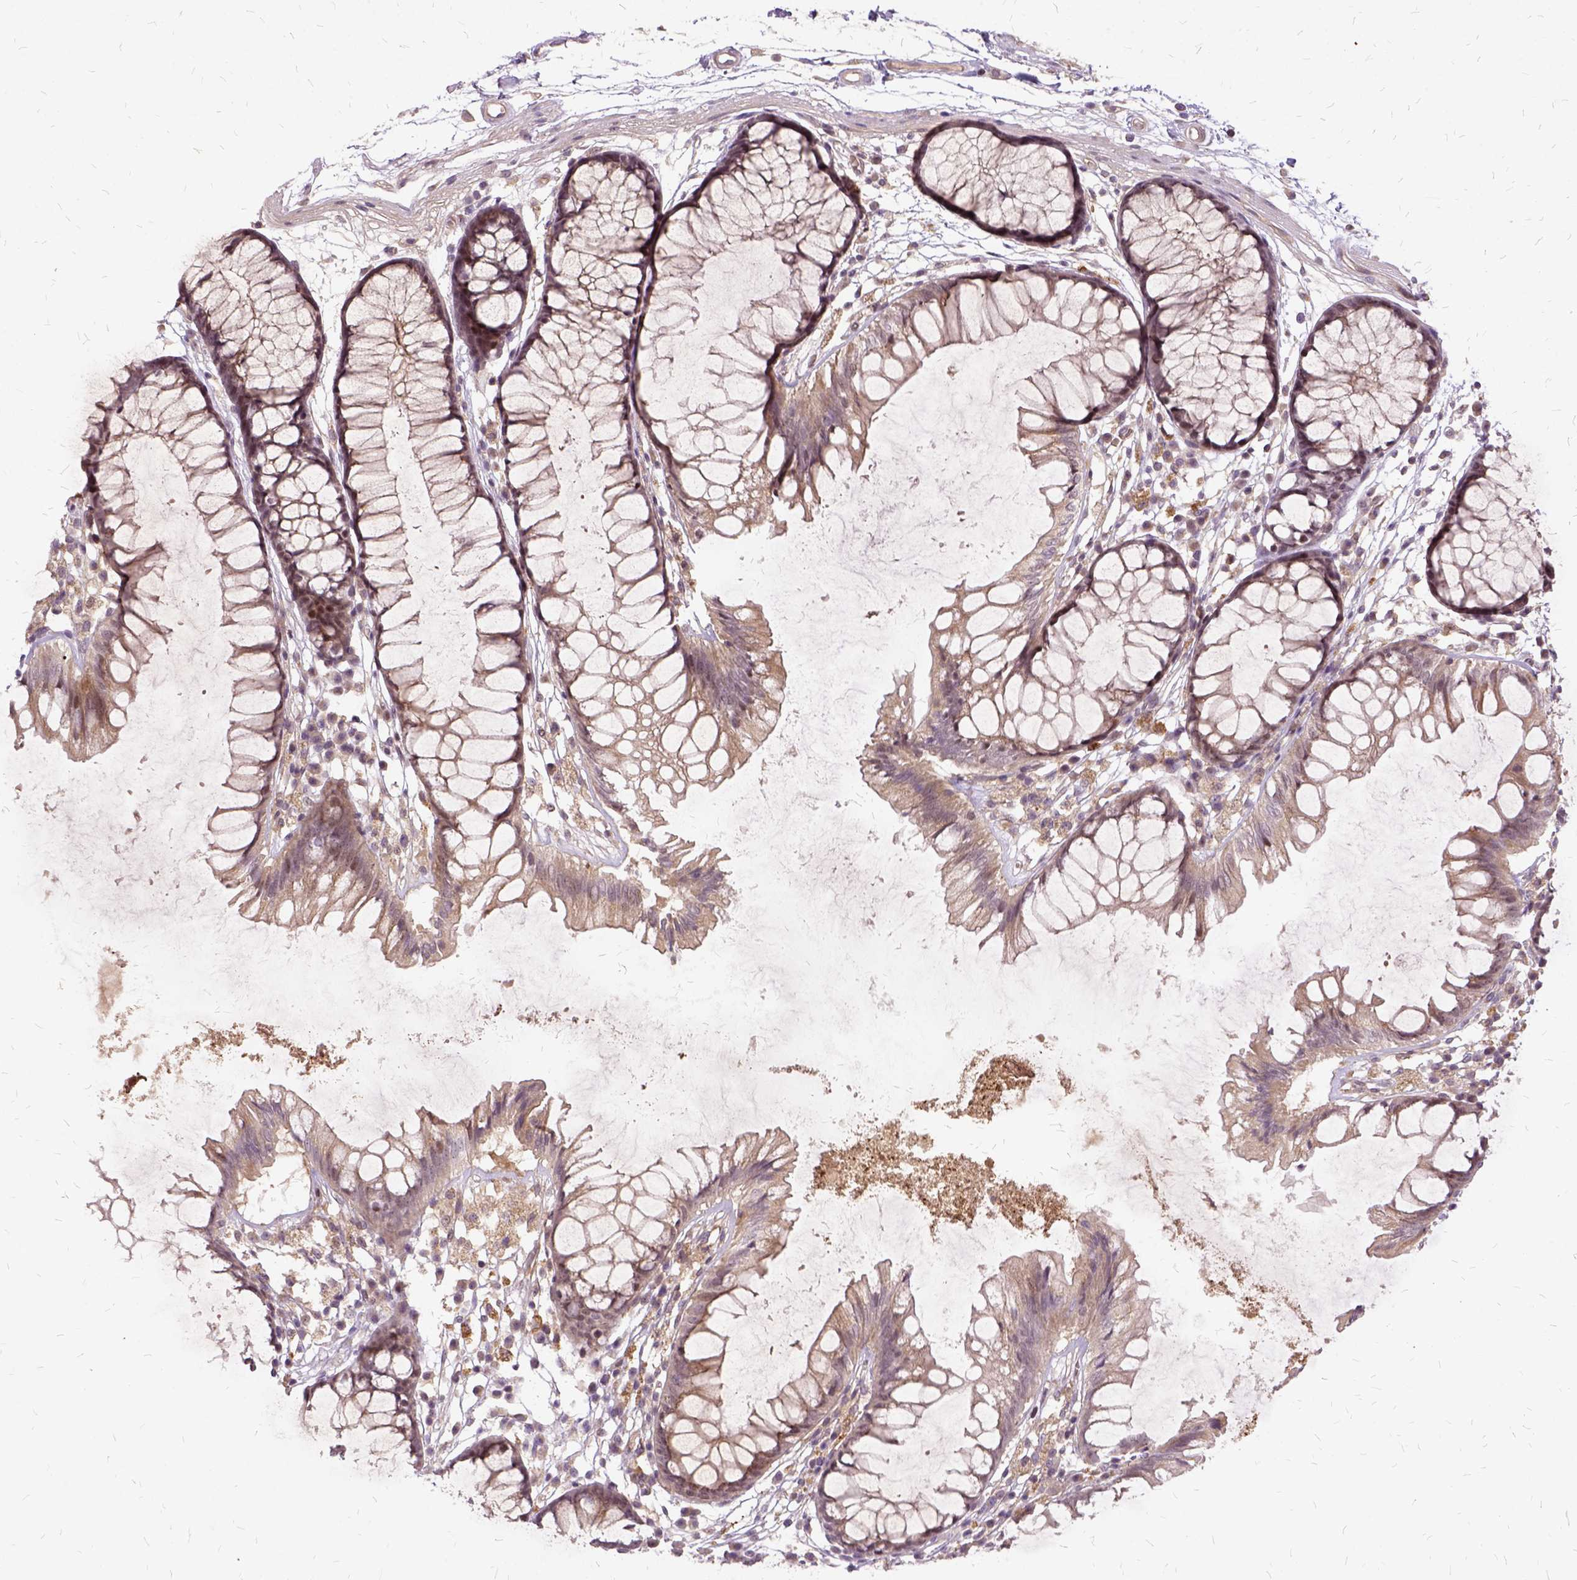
{"staining": {"intensity": "weak", "quantity": ">75%", "location": "cytoplasmic/membranous"}, "tissue": "colon", "cell_type": "Endothelial cells", "image_type": "normal", "snomed": [{"axis": "morphology", "description": "Normal tissue, NOS"}, {"axis": "morphology", "description": "Adenocarcinoma, NOS"}, {"axis": "topography", "description": "Colon"}], "caption": "Protein staining of benign colon demonstrates weak cytoplasmic/membranous staining in approximately >75% of endothelial cells.", "gene": "ILRUN", "patient": {"sex": "male", "age": 65}}